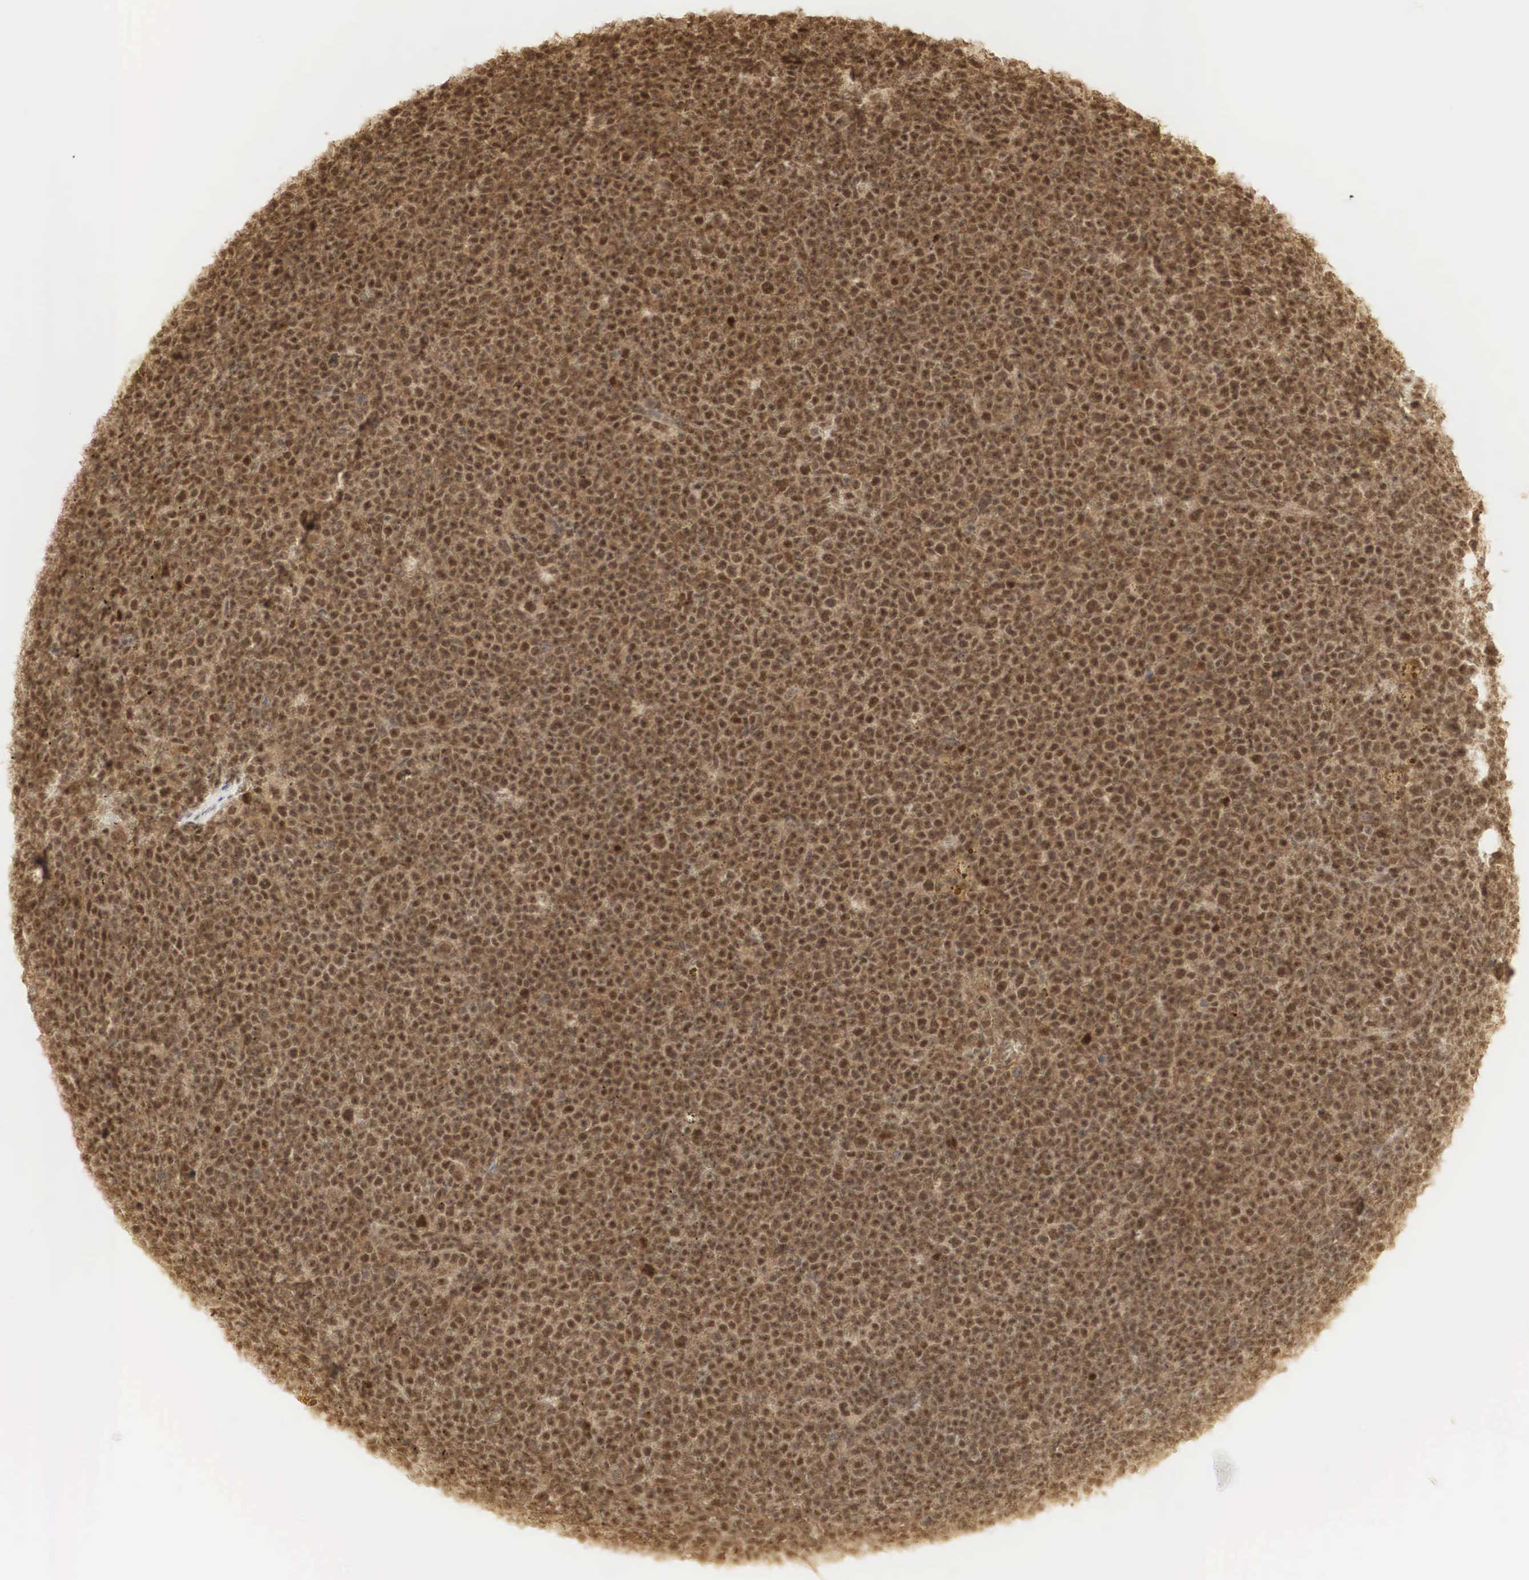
{"staining": {"intensity": "strong", "quantity": ">75%", "location": "cytoplasmic/membranous,nuclear"}, "tissue": "lymphoma", "cell_type": "Tumor cells", "image_type": "cancer", "snomed": [{"axis": "morphology", "description": "Malignant lymphoma, non-Hodgkin's type, Low grade"}, {"axis": "topography", "description": "Lymph node"}], "caption": "High-power microscopy captured an immunohistochemistry (IHC) micrograph of malignant lymphoma, non-Hodgkin's type (low-grade), revealing strong cytoplasmic/membranous and nuclear expression in approximately >75% of tumor cells.", "gene": "RNF113A", "patient": {"sex": "male", "age": 50}}